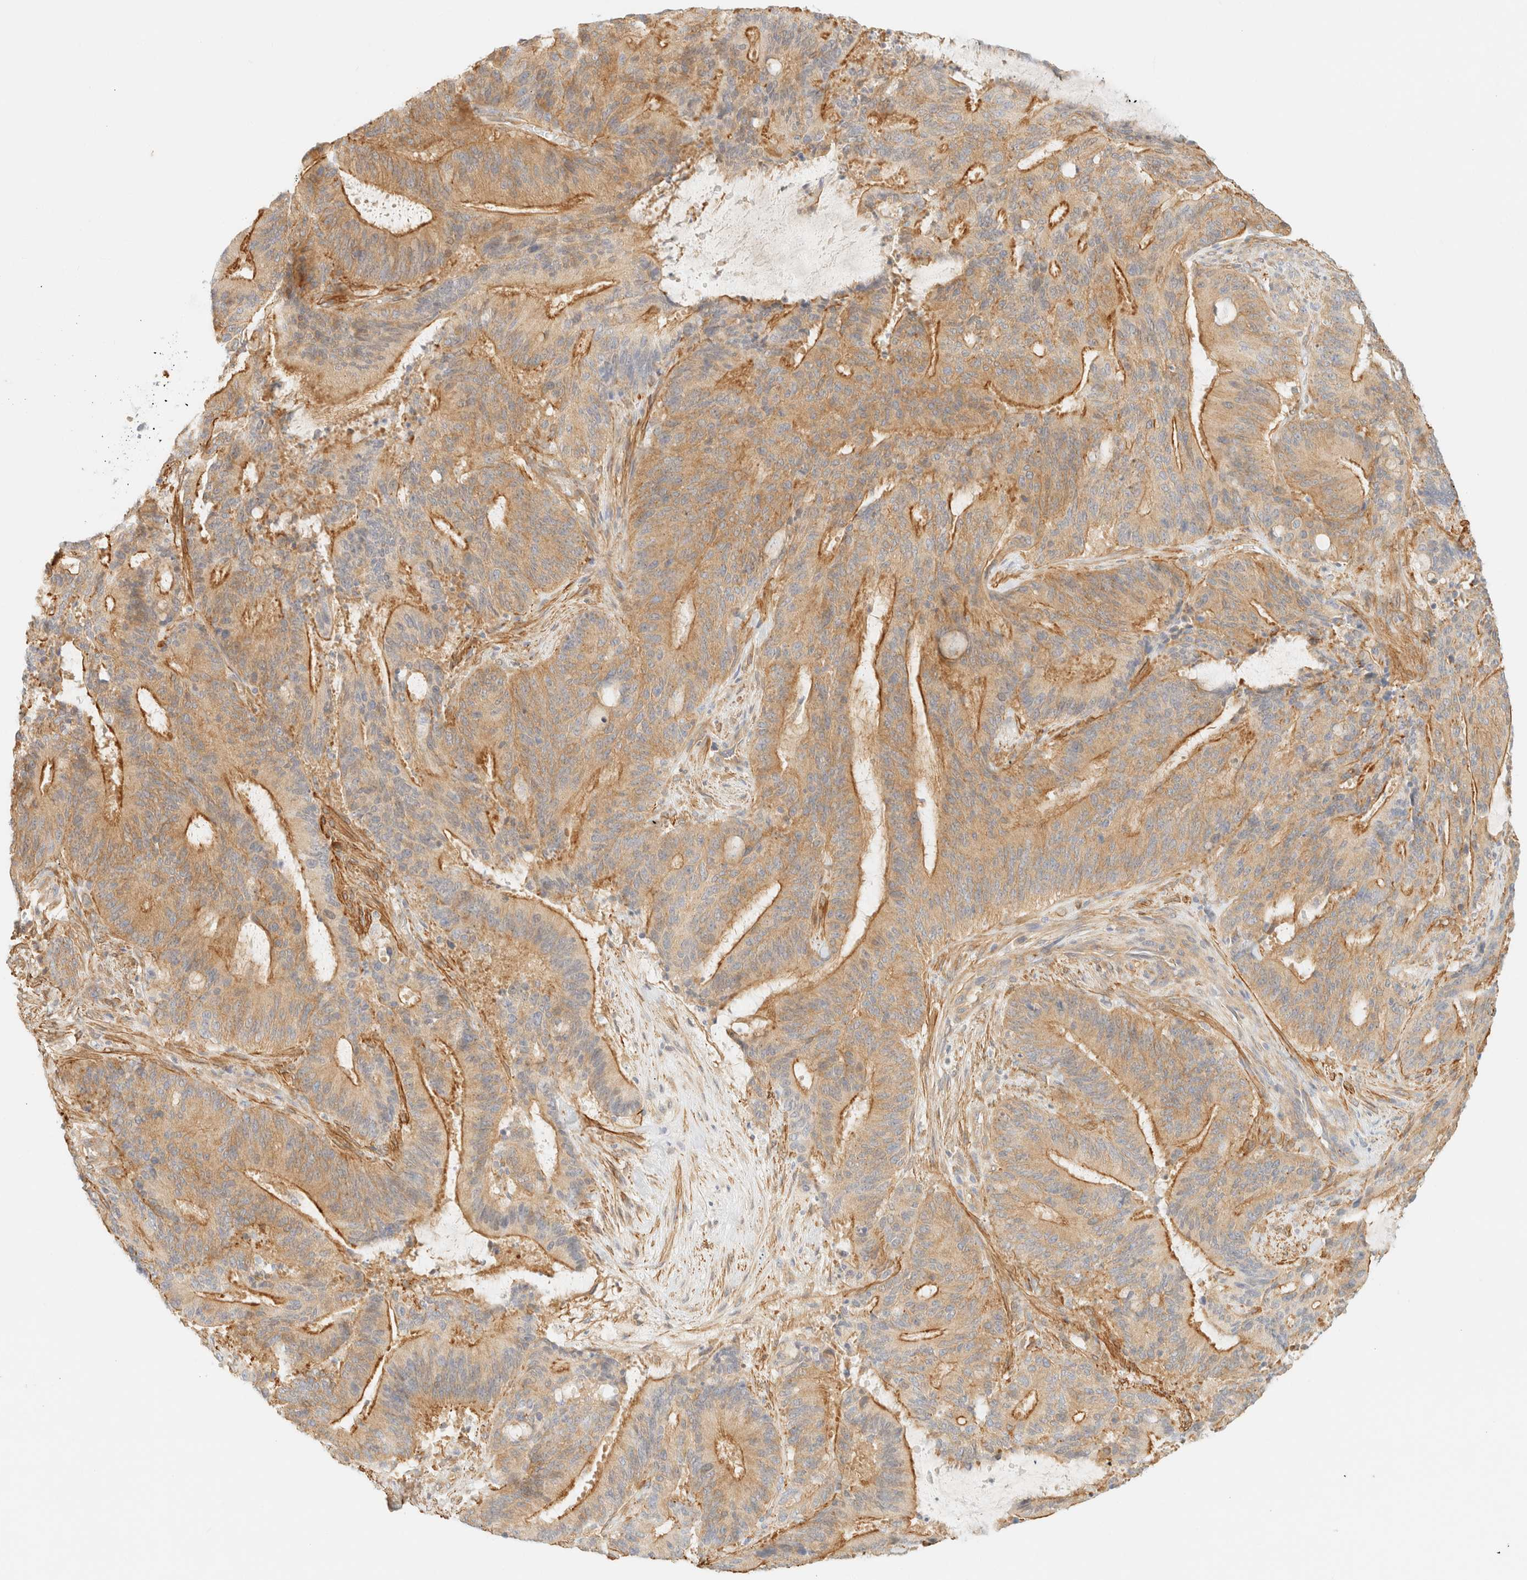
{"staining": {"intensity": "moderate", "quantity": ">75%", "location": "cytoplasmic/membranous"}, "tissue": "liver cancer", "cell_type": "Tumor cells", "image_type": "cancer", "snomed": [{"axis": "morphology", "description": "Normal tissue, NOS"}, {"axis": "morphology", "description": "Cholangiocarcinoma"}, {"axis": "topography", "description": "Liver"}, {"axis": "topography", "description": "Peripheral nerve tissue"}], "caption": "Approximately >75% of tumor cells in liver cancer reveal moderate cytoplasmic/membranous protein expression as visualized by brown immunohistochemical staining.", "gene": "OTOP2", "patient": {"sex": "female", "age": 73}}